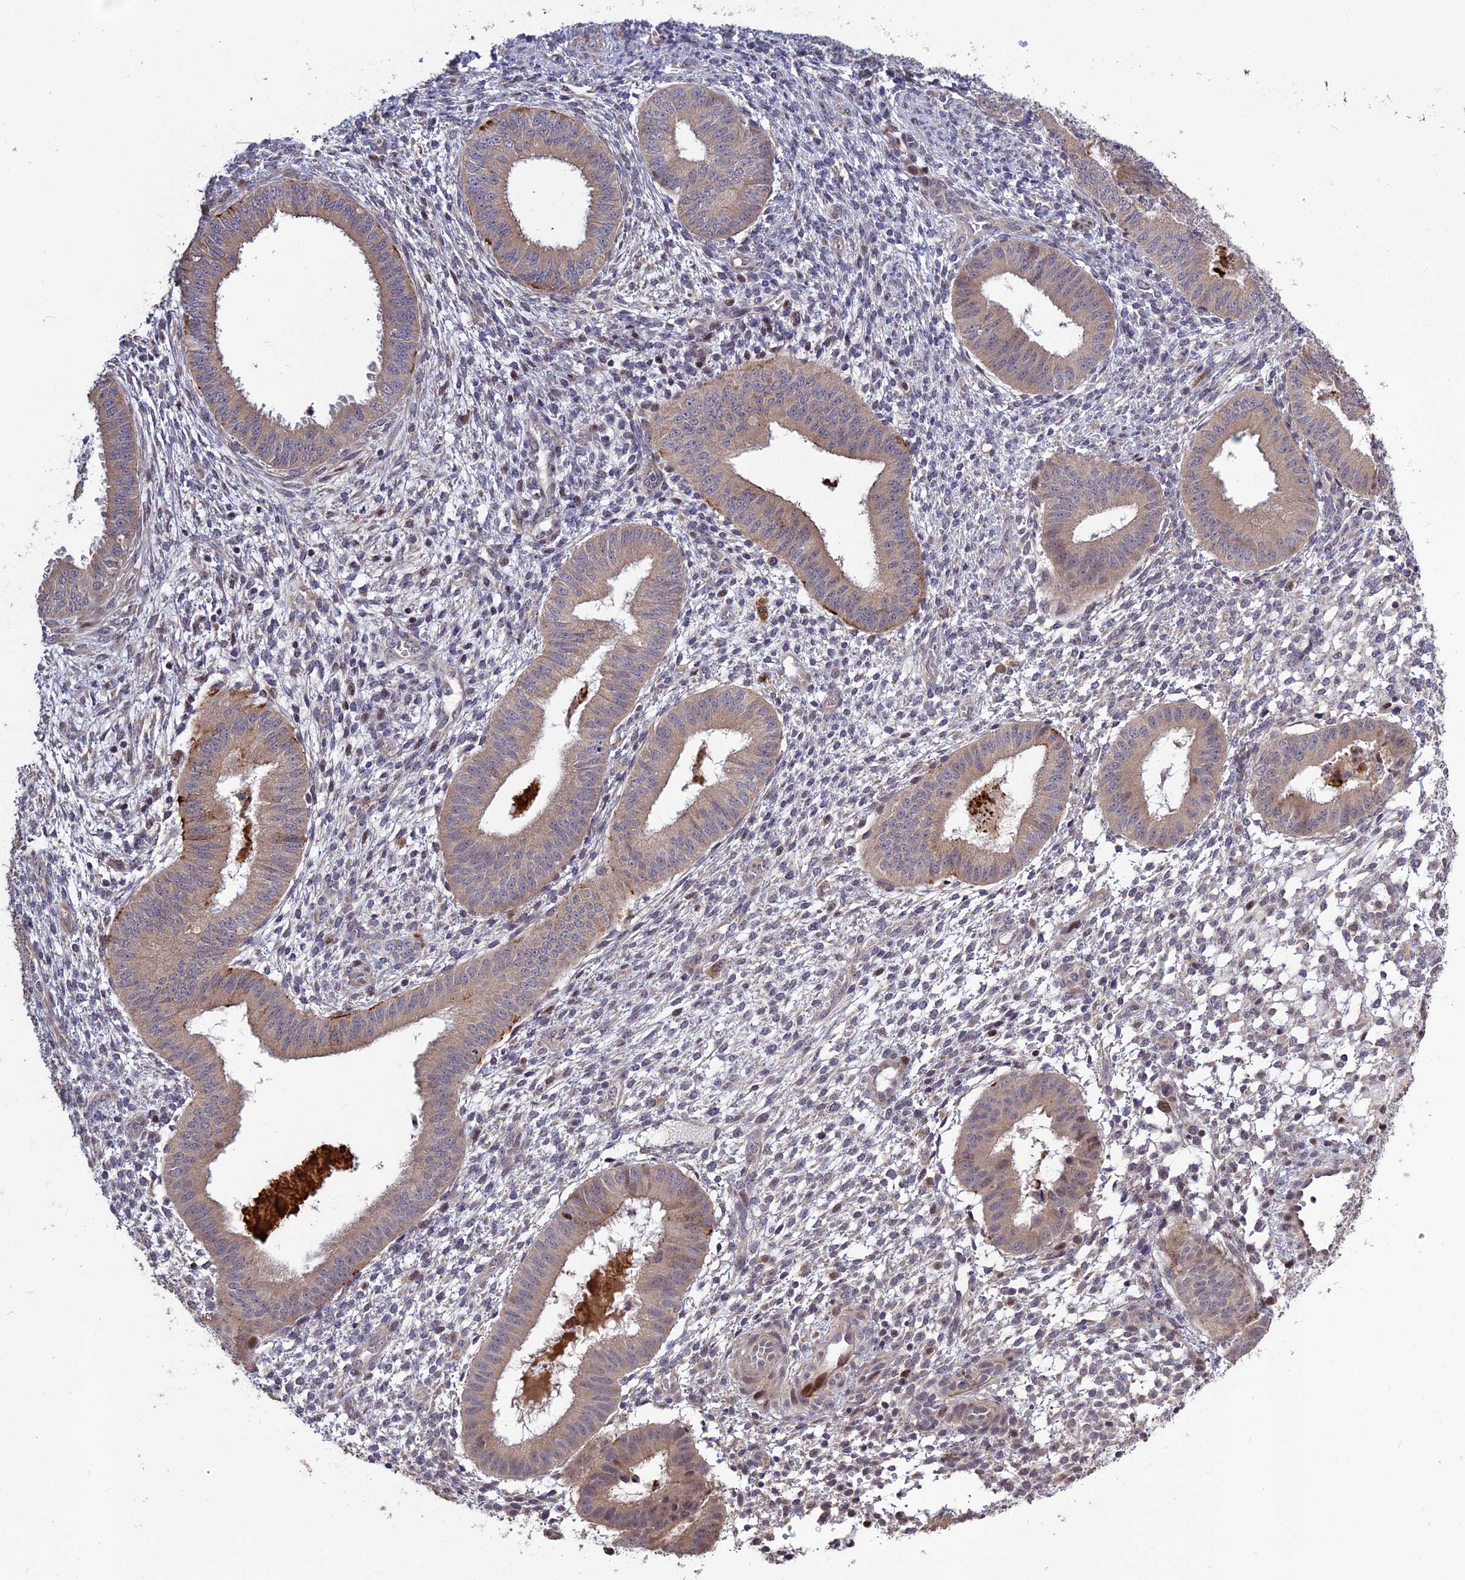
{"staining": {"intensity": "negative", "quantity": "none", "location": "none"}, "tissue": "endometrium", "cell_type": "Cells in endometrial stroma", "image_type": "normal", "snomed": [{"axis": "morphology", "description": "Normal tissue, NOS"}, {"axis": "topography", "description": "Endometrium"}], "caption": "Photomicrograph shows no significant protein staining in cells in endometrial stroma of benign endometrium.", "gene": "SPG21", "patient": {"sex": "female", "age": 49}}